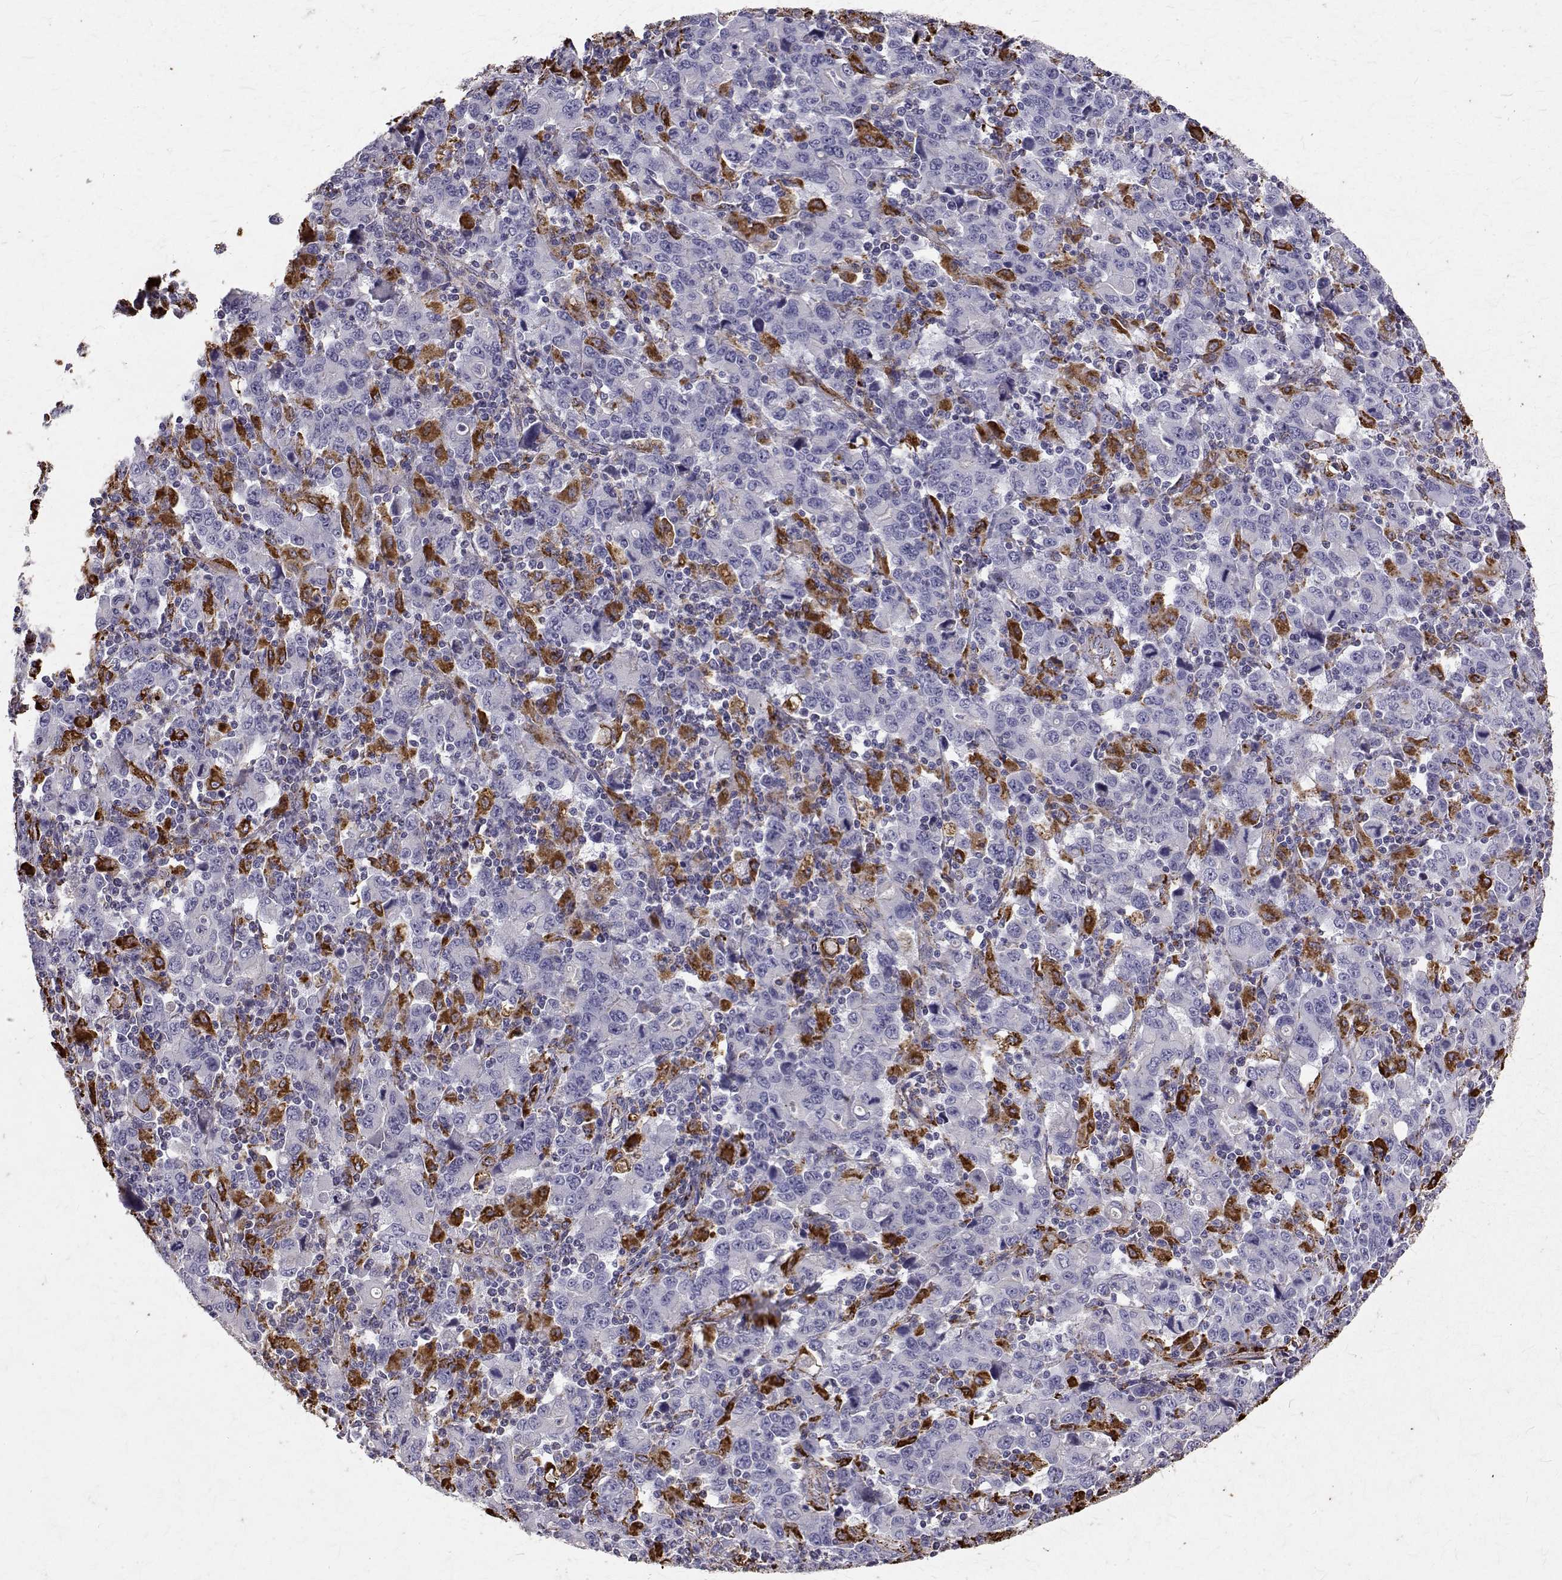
{"staining": {"intensity": "negative", "quantity": "none", "location": "none"}, "tissue": "stomach cancer", "cell_type": "Tumor cells", "image_type": "cancer", "snomed": [{"axis": "morphology", "description": "Adenocarcinoma, NOS"}, {"axis": "topography", "description": "Stomach, upper"}], "caption": "Tumor cells are negative for brown protein staining in stomach cancer (adenocarcinoma).", "gene": "TPP1", "patient": {"sex": "male", "age": 69}}